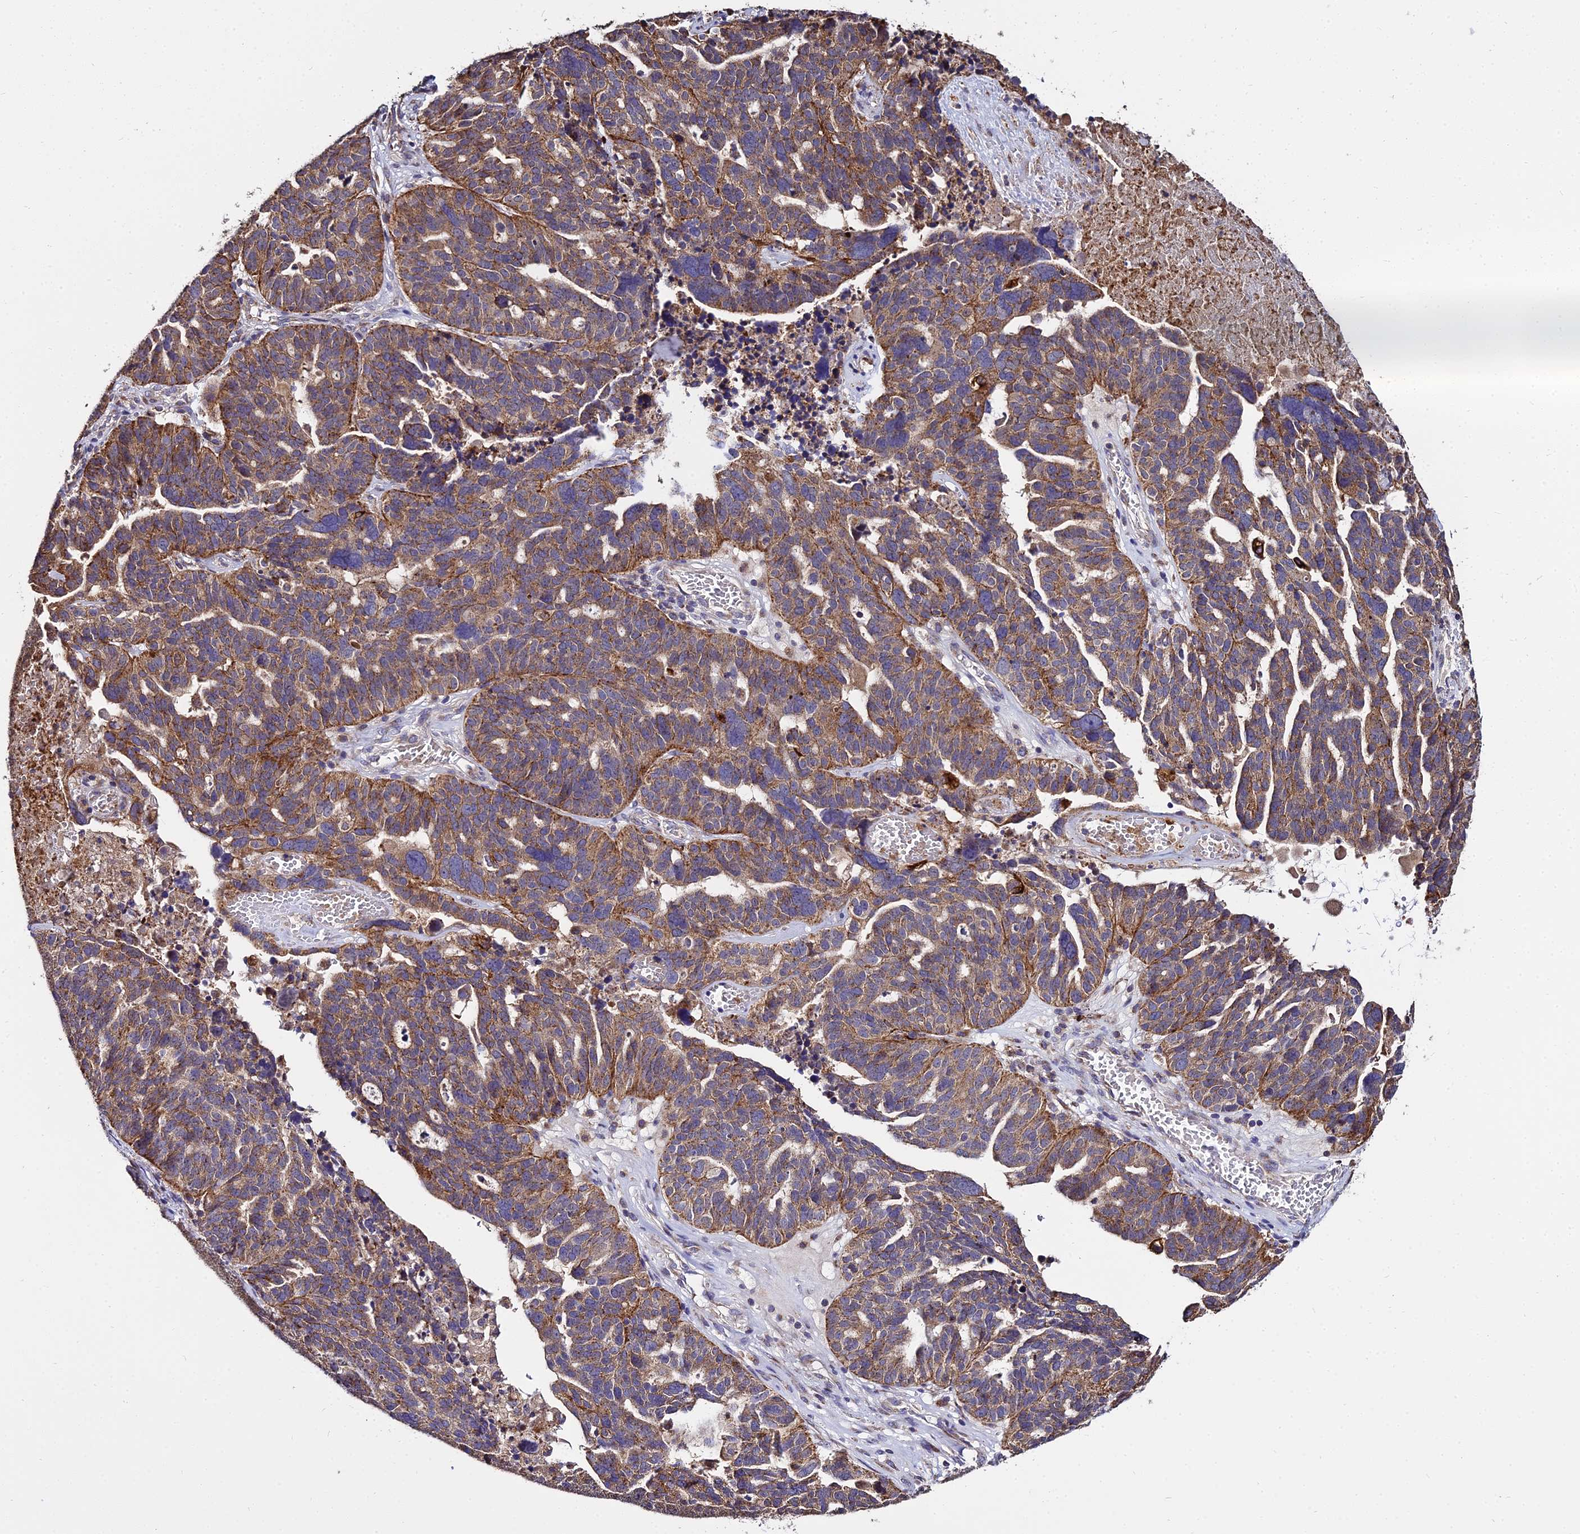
{"staining": {"intensity": "moderate", "quantity": ">75%", "location": "cytoplasmic/membranous"}, "tissue": "ovarian cancer", "cell_type": "Tumor cells", "image_type": "cancer", "snomed": [{"axis": "morphology", "description": "Cystadenocarcinoma, serous, NOS"}, {"axis": "topography", "description": "Ovary"}], "caption": "A photomicrograph of human ovarian cancer (serous cystadenocarcinoma) stained for a protein demonstrates moderate cytoplasmic/membranous brown staining in tumor cells.", "gene": "PEX19", "patient": {"sex": "female", "age": 59}}